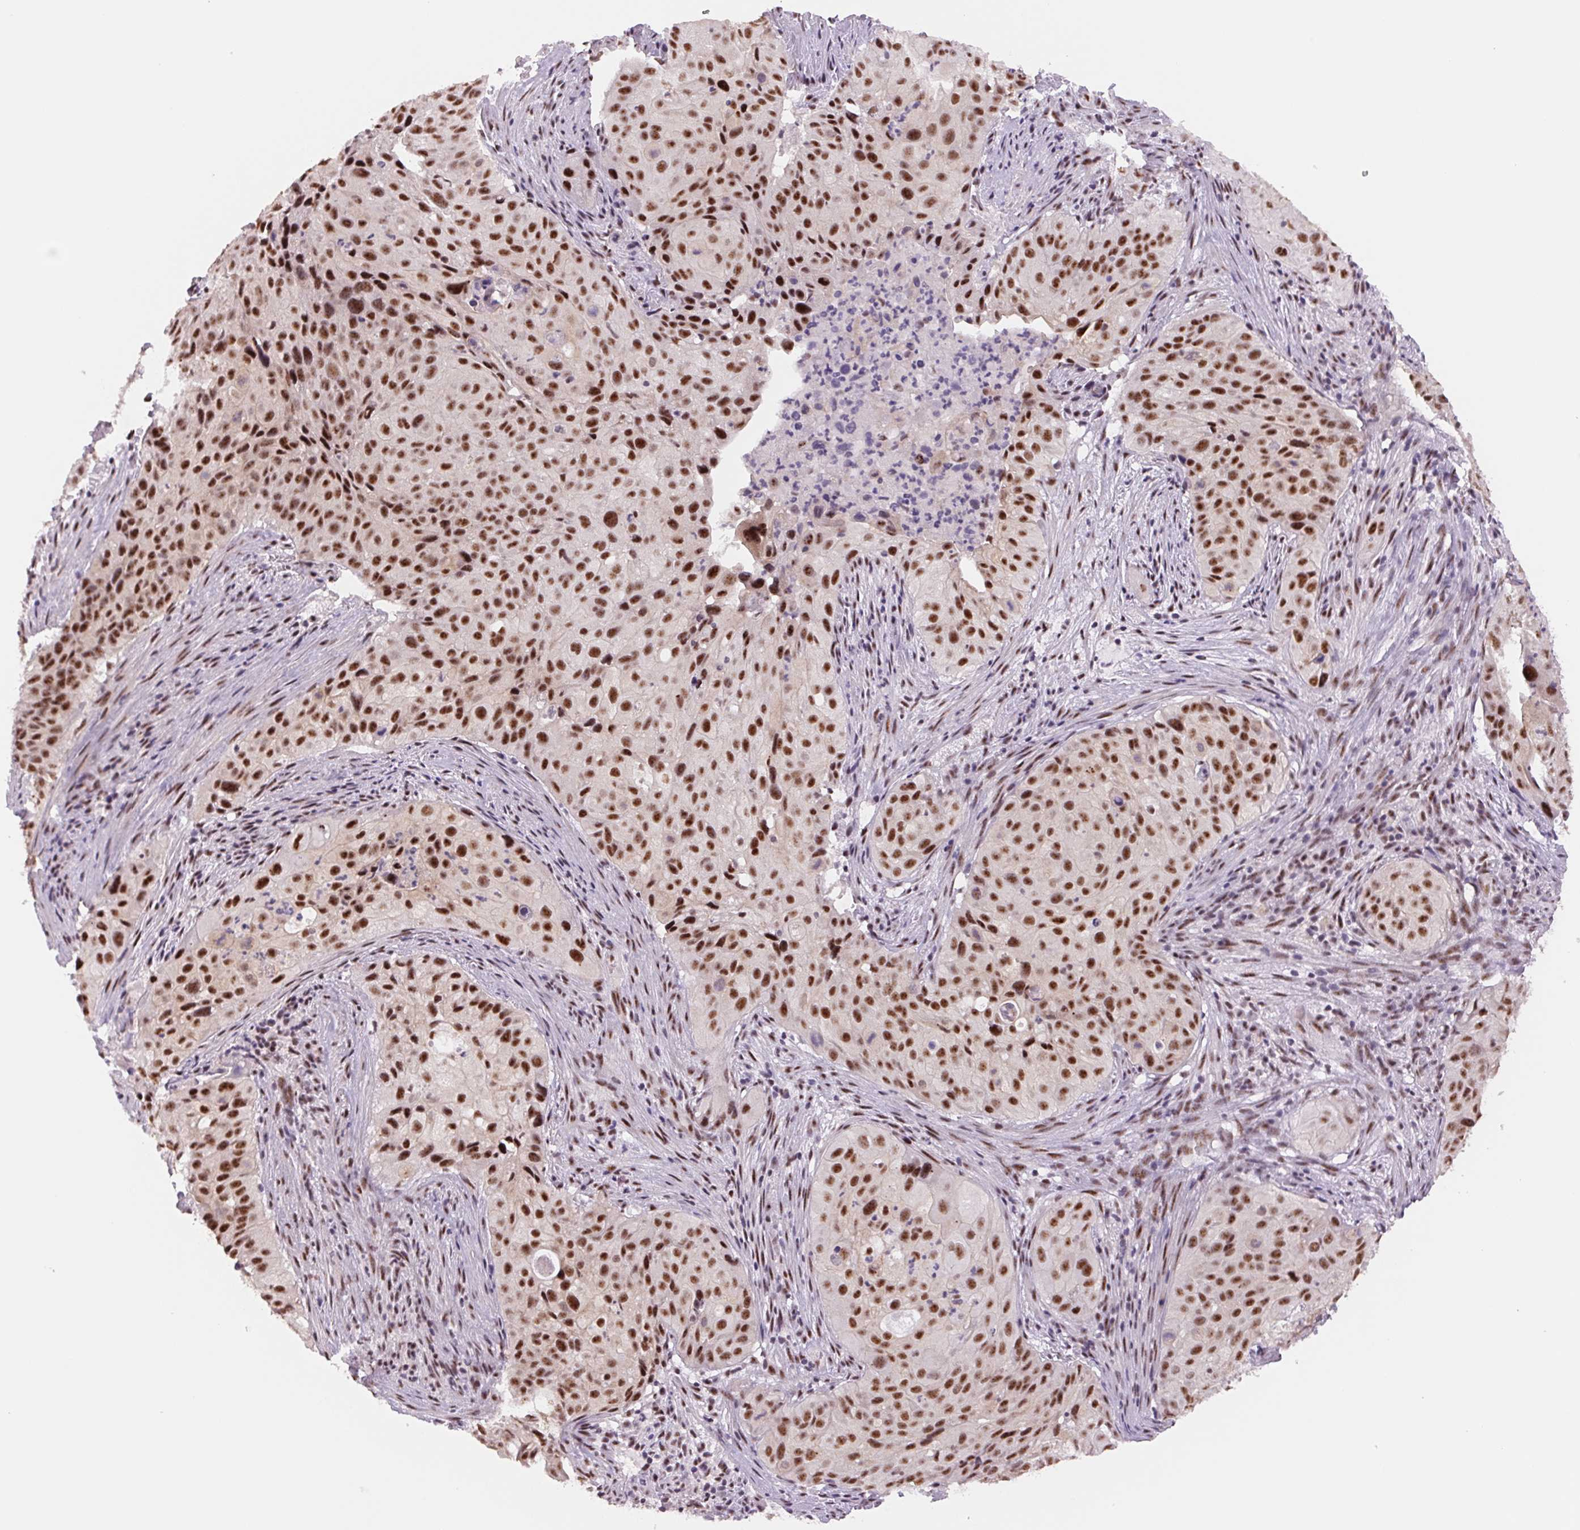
{"staining": {"intensity": "strong", "quantity": ">75%", "location": "nuclear"}, "tissue": "cervical cancer", "cell_type": "Tumor cells", "image_type": "cancer", "snomed": [{"axis": "morphology", "description": "Squamous cell carcinoma, NOS"}, {"axis": "topography", "description": "Cervix"}], "caption": "Approximately >75% of tumor cells in human cervical squamous cell carcinoma display strong nuclear protein expression as visualized by brown immunohistochemical staining.", "gene": "ZC3H14", "patient": {"sex": "female", "age": 38}}